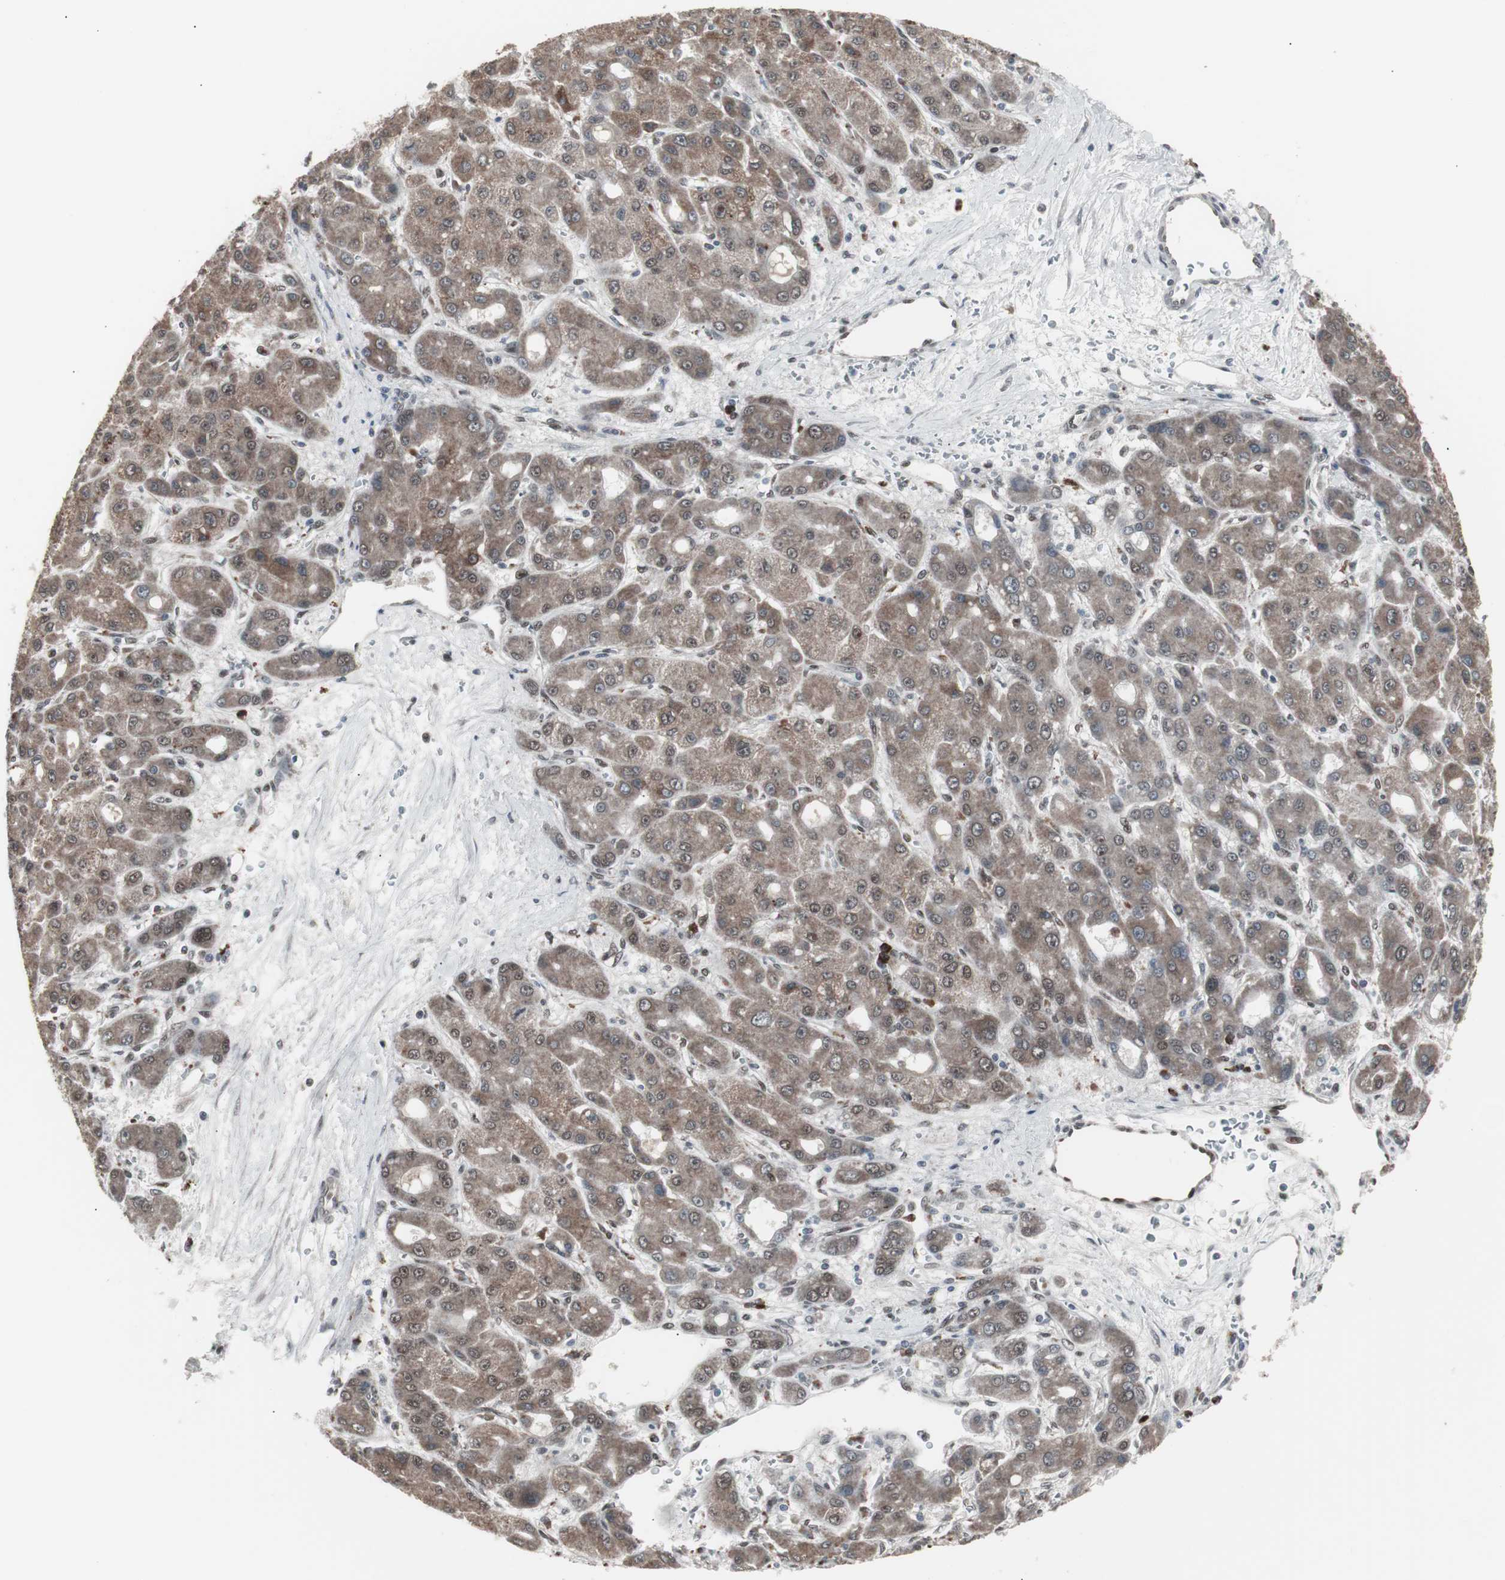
{"staining": {"intensity": "moderate", "quantity": ">75%", "location": "cytoplasmic/membranous,nuclear"}, "tissue": "liver cancer", "cell_type": "Tumor cells", "image_type": "cancer", "snomed": [{"axis": "morphology", "description": "Carcinoma, Hepatocellular, NOS"}, {"axis": "topography", "description": "Liver"}], "caption": "Immunohistochemical staining of human liver cancer (hepatocellular carcinoma) reveals moderate cytoplasmic/membranous and nuclear protein staining in approximately >75% of tumor cells. The staining was performed using DAB, with brown indicating positive protein expression. Nuclei are stained blue with hematoxylin.", "gene": "RXRA", "patient": {"sex": "male", "age": 55}}